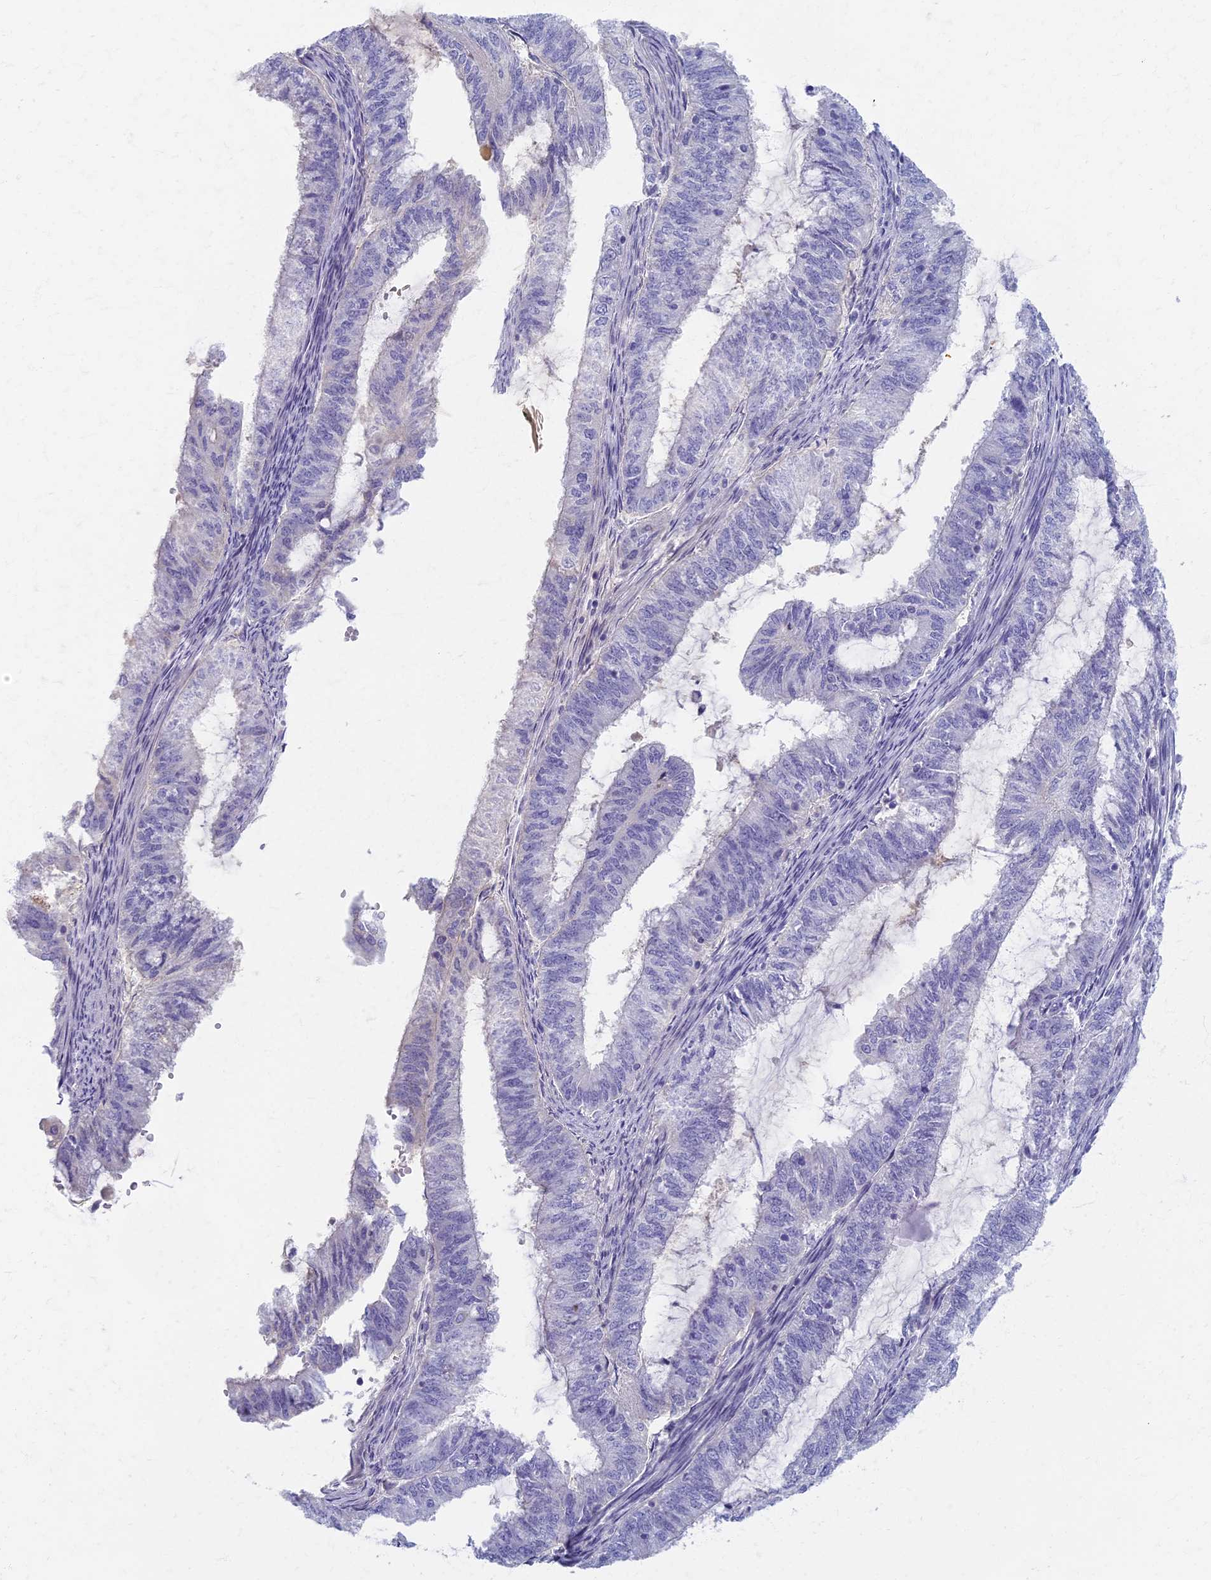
{"staining": {"intensity": "negative", "quantity": "none", "location": "none"}, "tissue": "endometrial cancer", "cell_type": "Tumor cells", "image_type": "cancer", "snomed": [{"axis": "morphology", "description": "Adenocarcinoma, NOS"}, {"axis": "topography", "description": "Endometrium"}], "caption": "Immunohistochemistry micrograph of neoplastic tissue: human endometrial adenocarcinoma stained with DAB (3,3'-diaminobenzidine) demonstrates no significant protein expression in tumor cells. (DAB (3,3'-diaminobenzidine) immunohistochemistry visualized using brightfield microscopy, high magnification).", "gene": "AP4E1", "patient": {"sex": "female", "age": 51}}